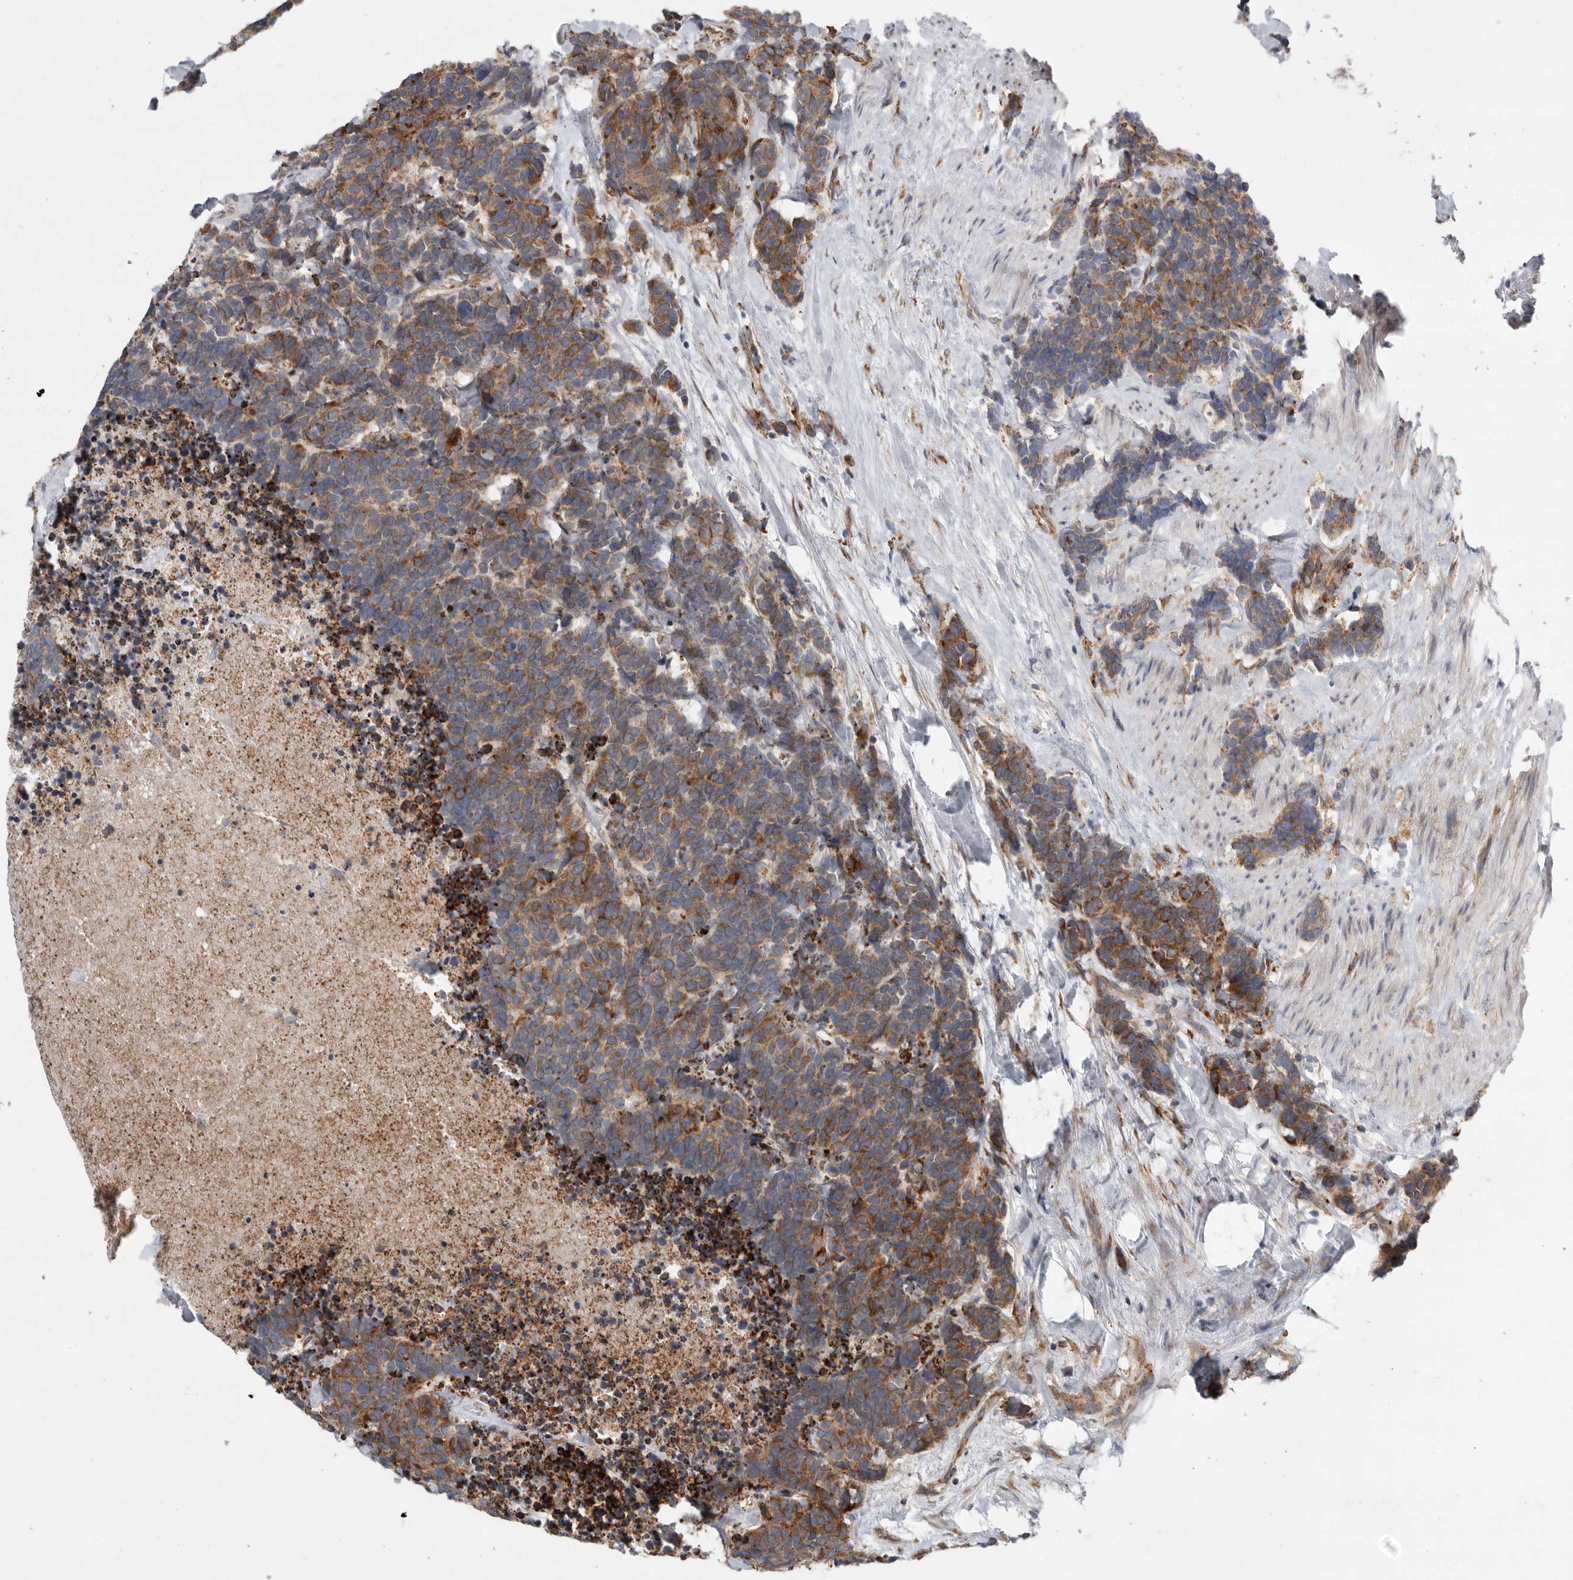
{"staining": {"intensity": "moderate", "quantity": ">75%", "location": "cytoplasmic/membranous"}, "tissue": "carcinoid", "cell_type": "Tumor cells", "image_type": "cancer", "snomed": [{"axis": "morphology", "description": "Carcinoma, NOS"}, {"axis": "morphology", "description": "Carcinoid, malignant, NOS"}, {"axis": "topography", "description": "Urinary bladder"}], "caption": "Immunohistochemistry (DAB (3,3'-diaminobenzidine)) staining of carcinoid displays moderate cytoplasmic/membranous protein expression in approximately >75% of tumor cells.", "gene": "GANAB", "patient": {"sex": "male", "age": 57}}